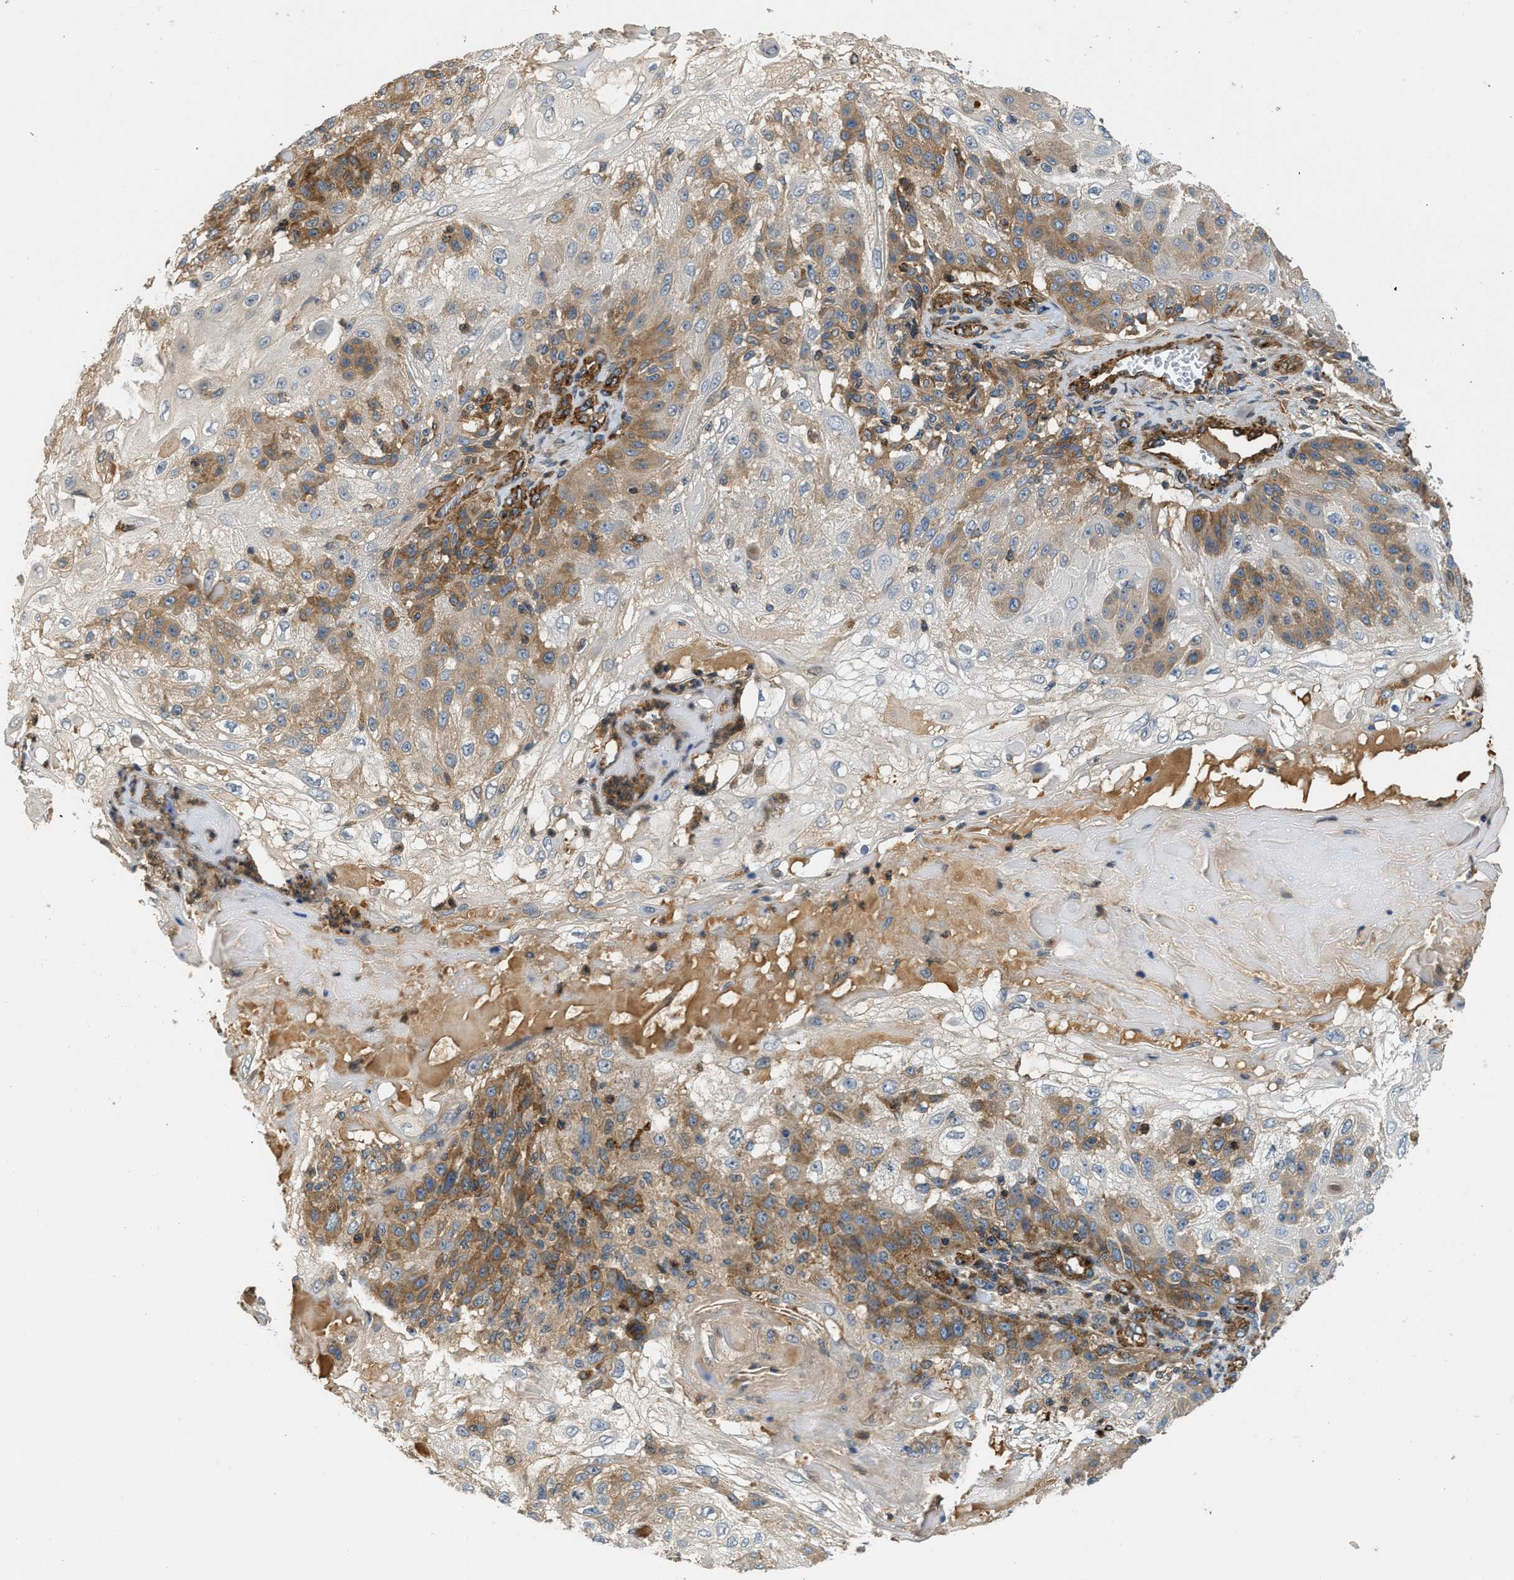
{"staining": {"intensity": "moderate", "quantity": ">75%", "location": "cytoplasmic/membranous"}, "tissue": "skin cancer", "cell_type": "Tumor cells", "image_type": "cancer", "snomed": [{"axis": "morphology", "description": "Normal tissue, NOS"}, {"axis": "morphology", "description": "Squamous cell carcinoma, NOS"}, {"axis": "topography", "description": "Skin"}], "caption": "DAB immunohistochemical staining of human skin cancer displays moderate cytoplasmic/membranous protein expression in approximately >75% of tumor cells. The staining is performed using DAB brown chromogen to label protein expression. The nuclei are counter-stained blue using hematoxylin.", "gene": "HIP1", "patient": {"sex": "female", "age": 83}}